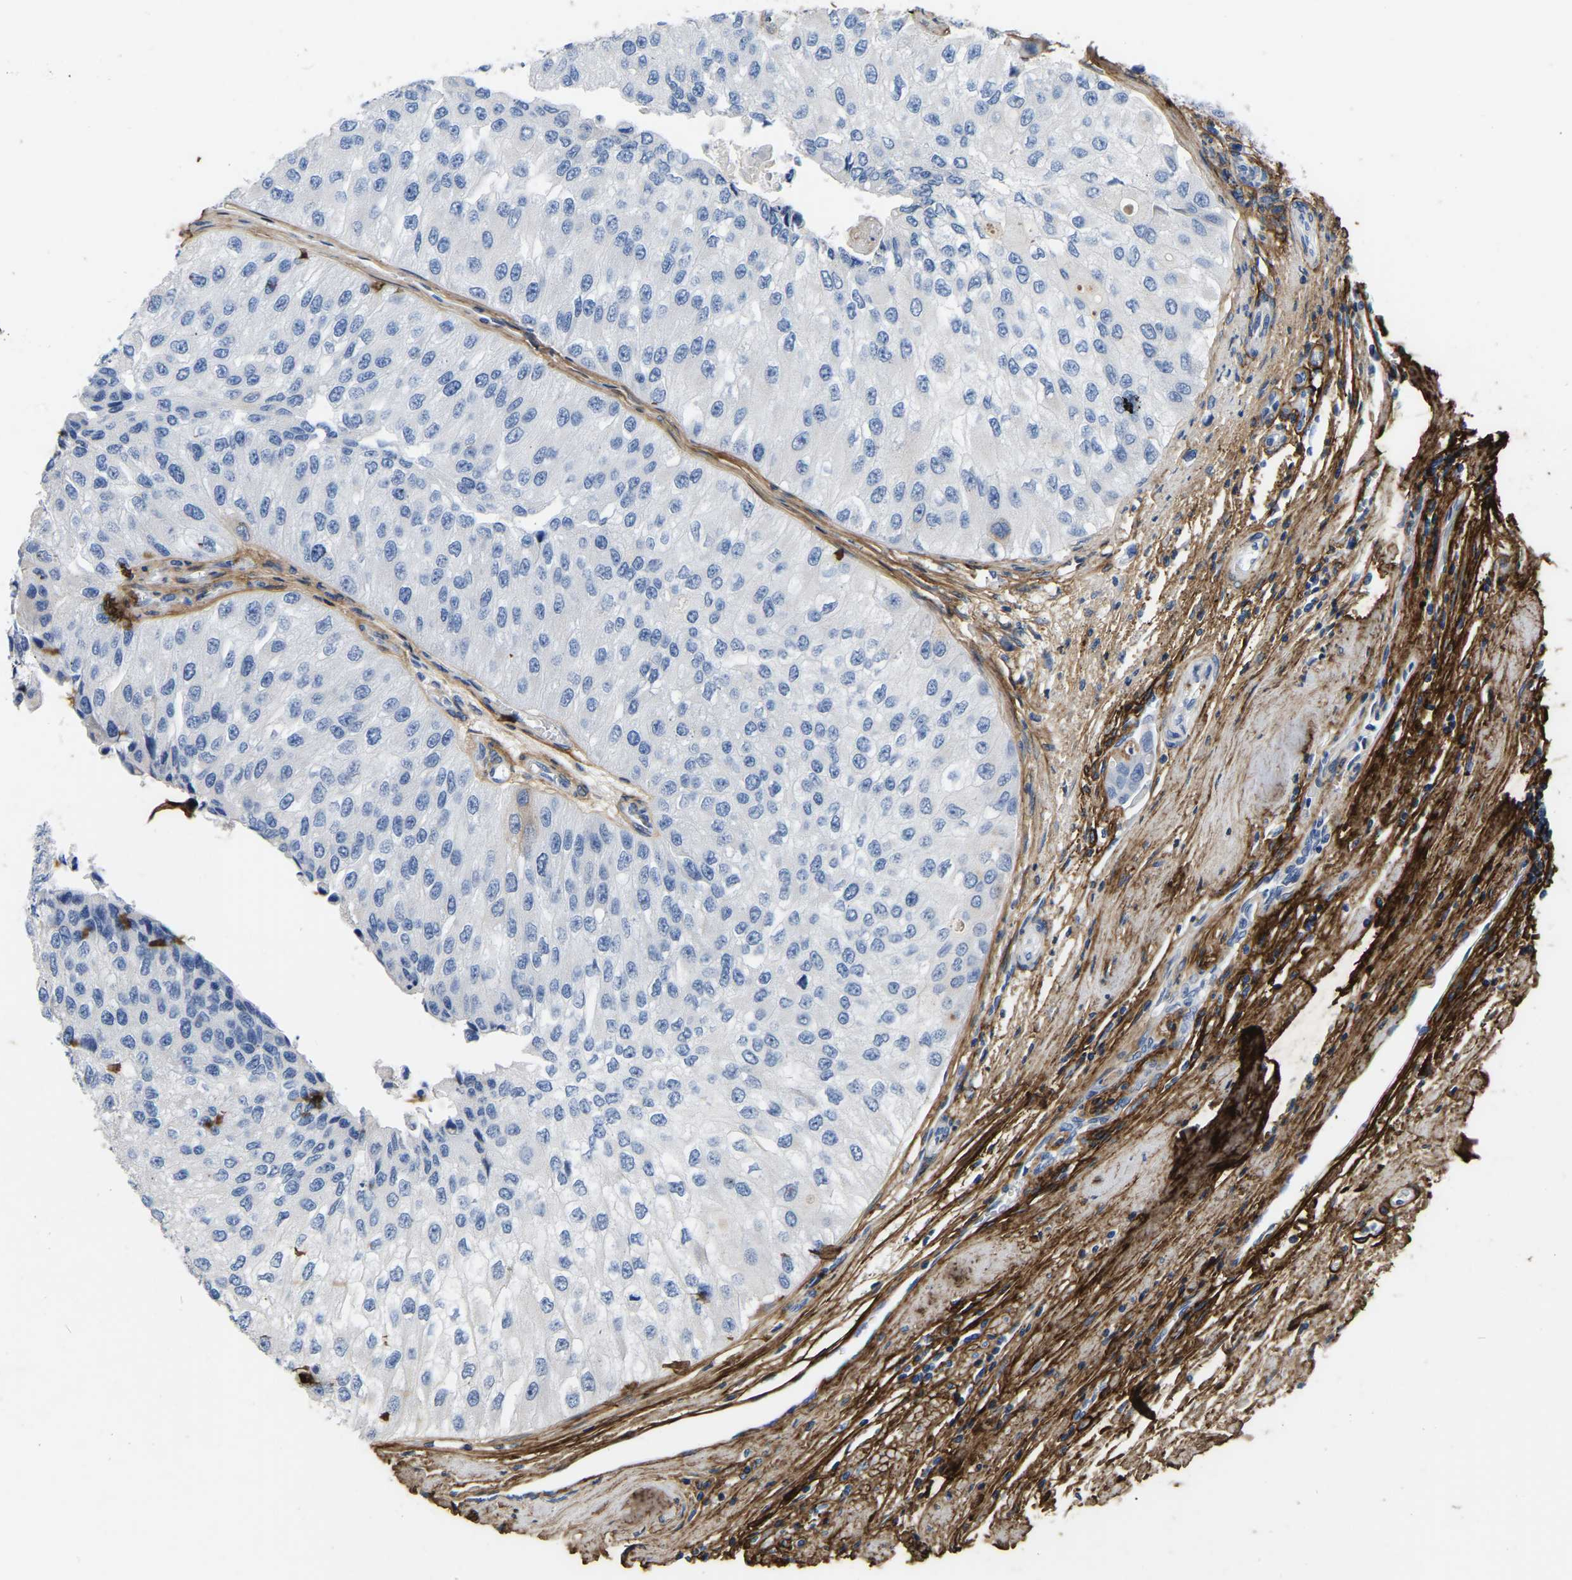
{"staining": {"intensity": "negative", "quantity": "none", "location": "none"}, "tissue": "urothelial cancer", "cell_type": "Tumor cells", "image_type": "cancer", "snomed": [{"axis": "morphology", "description": "Urothelial carcinoma, High grade"}, {"axis": "topography", "description": "Kidney"}, {"axis": "topography", "description": "Urinary bladder"}], "caption": "Immunohistochemical staining of urothelial cancer reveals no significant positivity in tumor cells. The staining was performed using DAB to visualize the protein expression in brown, while the nuclei were stained in blue with hematoxylin (Magnification: 20x).", "gene": "COL6A1", "patient": {"sex": "male", "age": 77}}